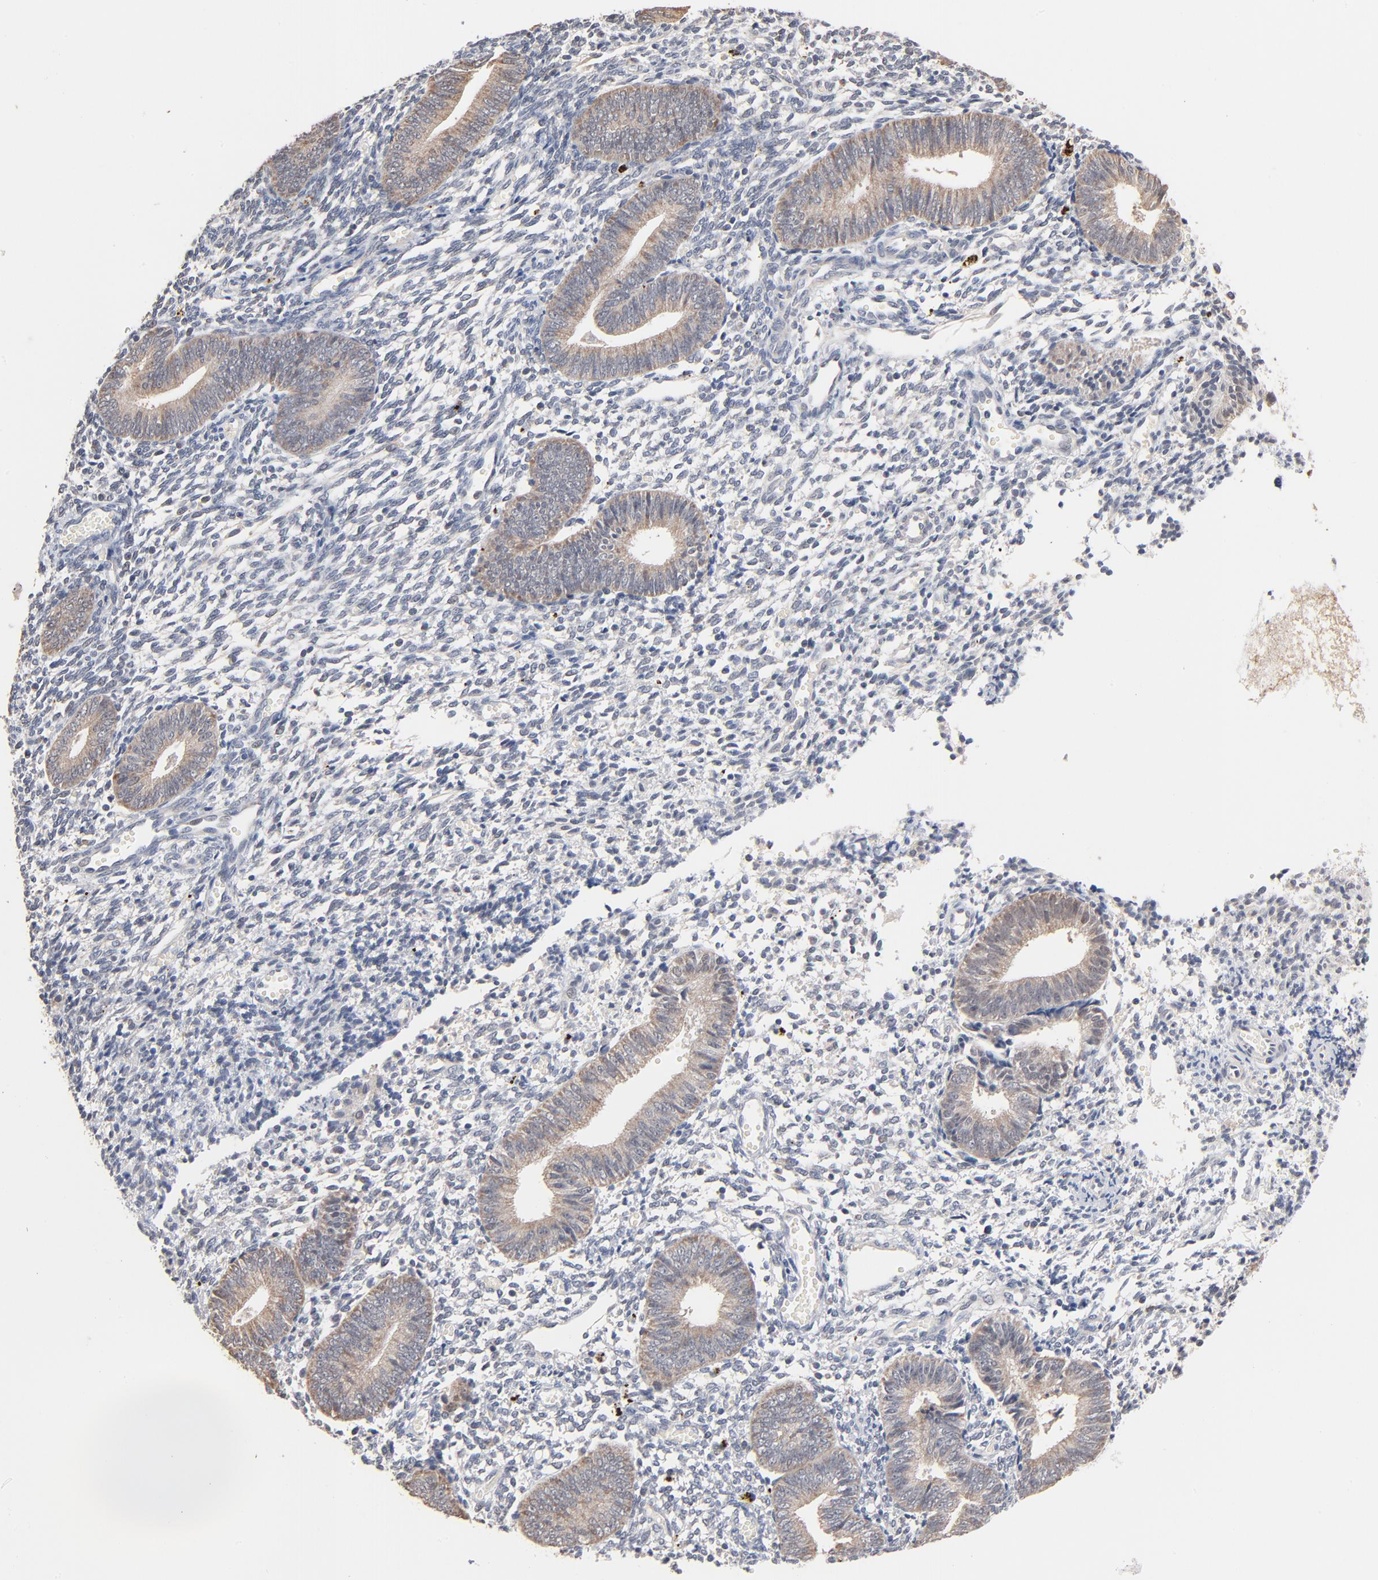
{"staining": {"intensity": "negative", "quantity": "none", "location": "none"}, "tissue": "endometrium", "cell_type": "Cells in endometrial stroma", "image_type": "normal", "snomed": [{"axis": "morphology", "description": "Normal tissue, NOS"}, {"axis": "topography", "description": "Uterus"}, {"axis": "topography", "description": "Endometrium"}], "caption": "Cells in endometrial stroma are negative for protein expression in unremarkable human endometrium.", "gene": "MSL2", "patient": {"sex": "female", "age": 33}}